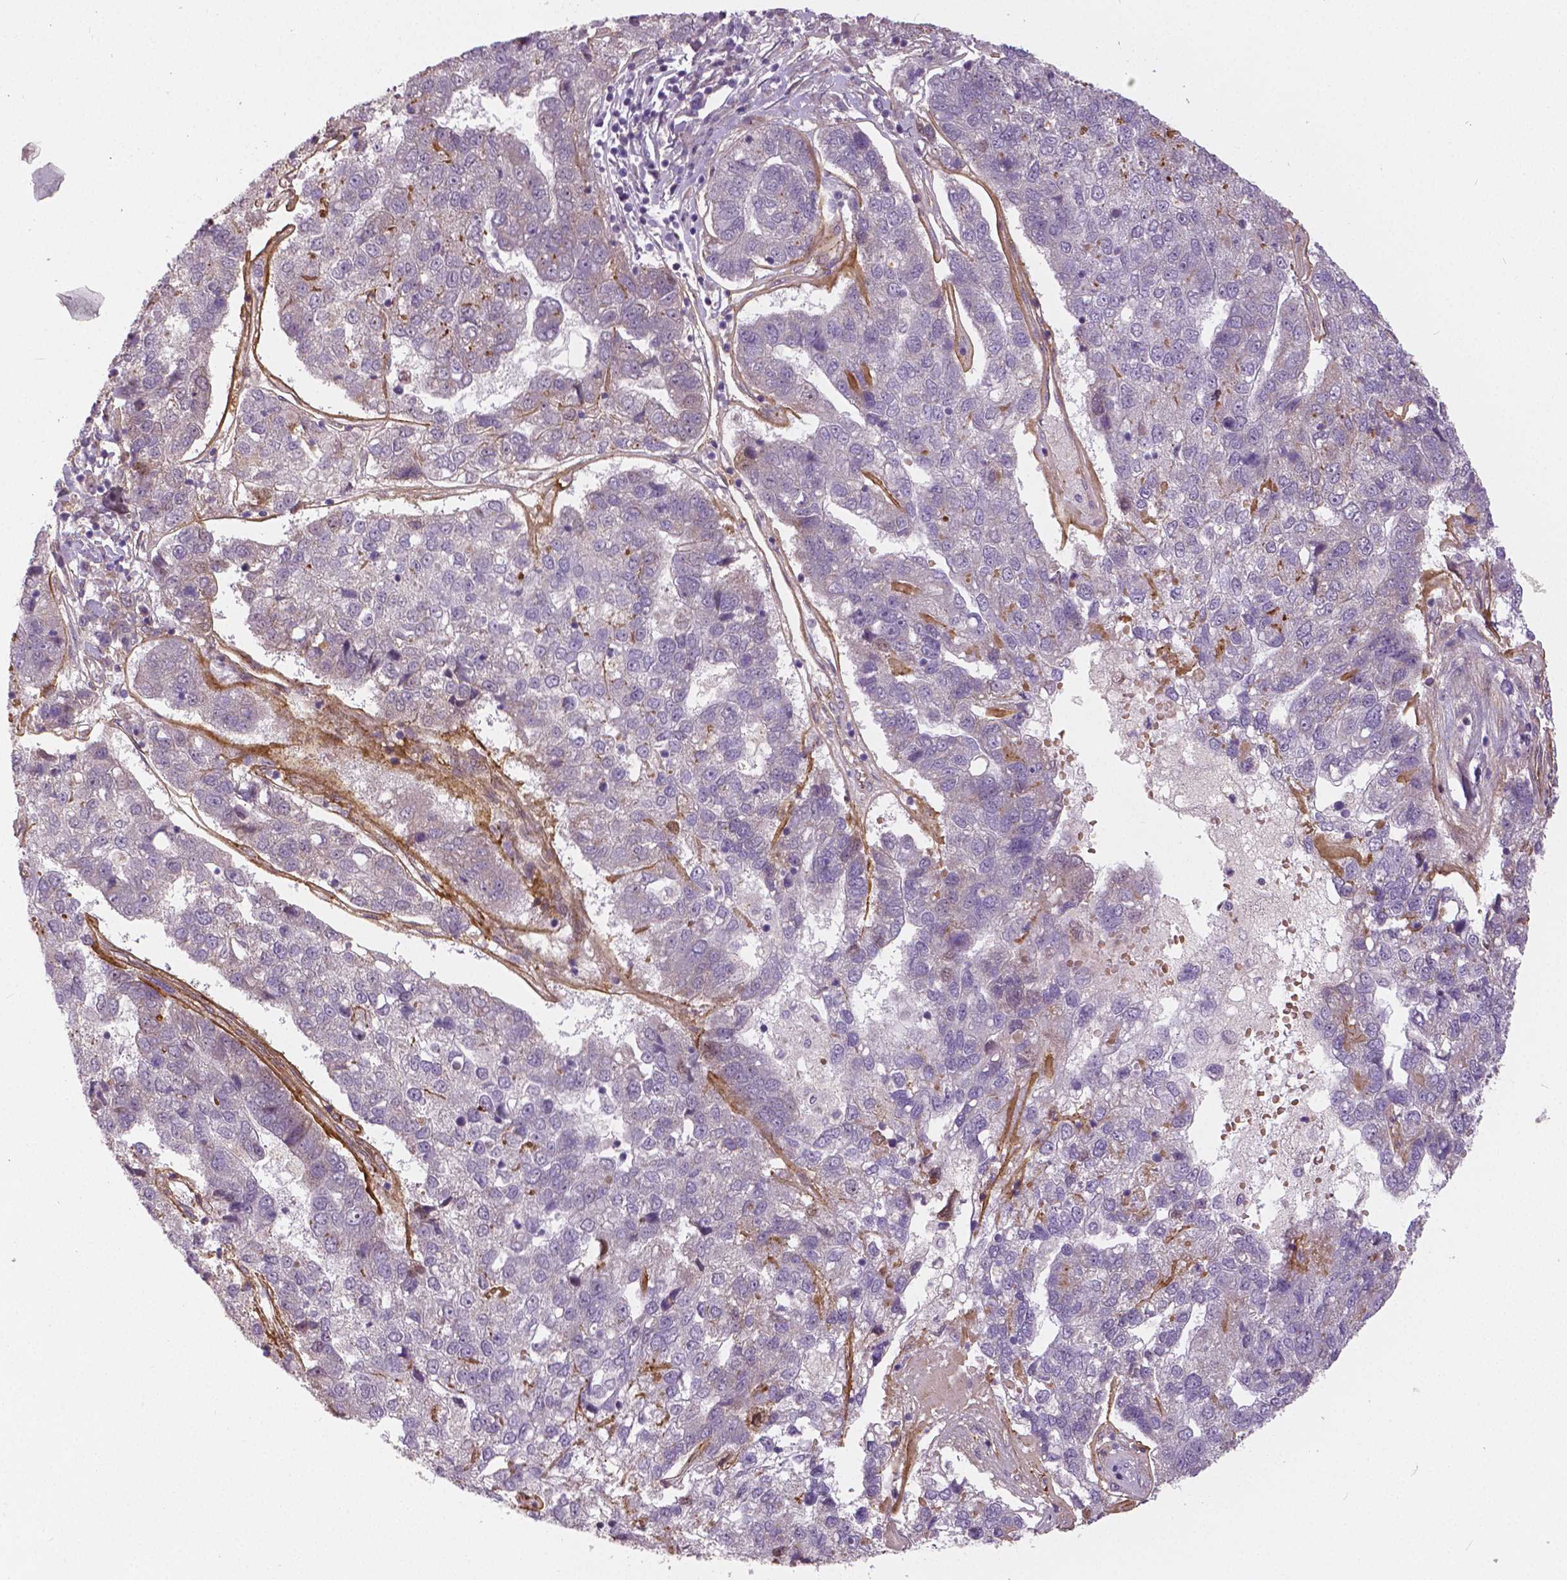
{"staining": {"intensity": "weak", "quantity": "<25%", "location": "cytoplasmic/membranous"}, "tissue": "pancreatic cancer", "cell_type": "Tumor cells", "image_type": "cancer", "snomed": [{"axis": "morphology", "description": "Adenocarcinoma, NOS"}, {"axis": "topography", "description": "Pancreas"}], "caption": "The image displays no staining of tumor cells in pancreatic cancer. The staining was performed using DAB (3,3'-diaminobenzidine) to visualize the protein expression in brown, while the nuclei were stained in blue with hematoxylin (Magnification: 20x).", "gene": "FLT1", "patient": {"sex": "female", "age": 61}}